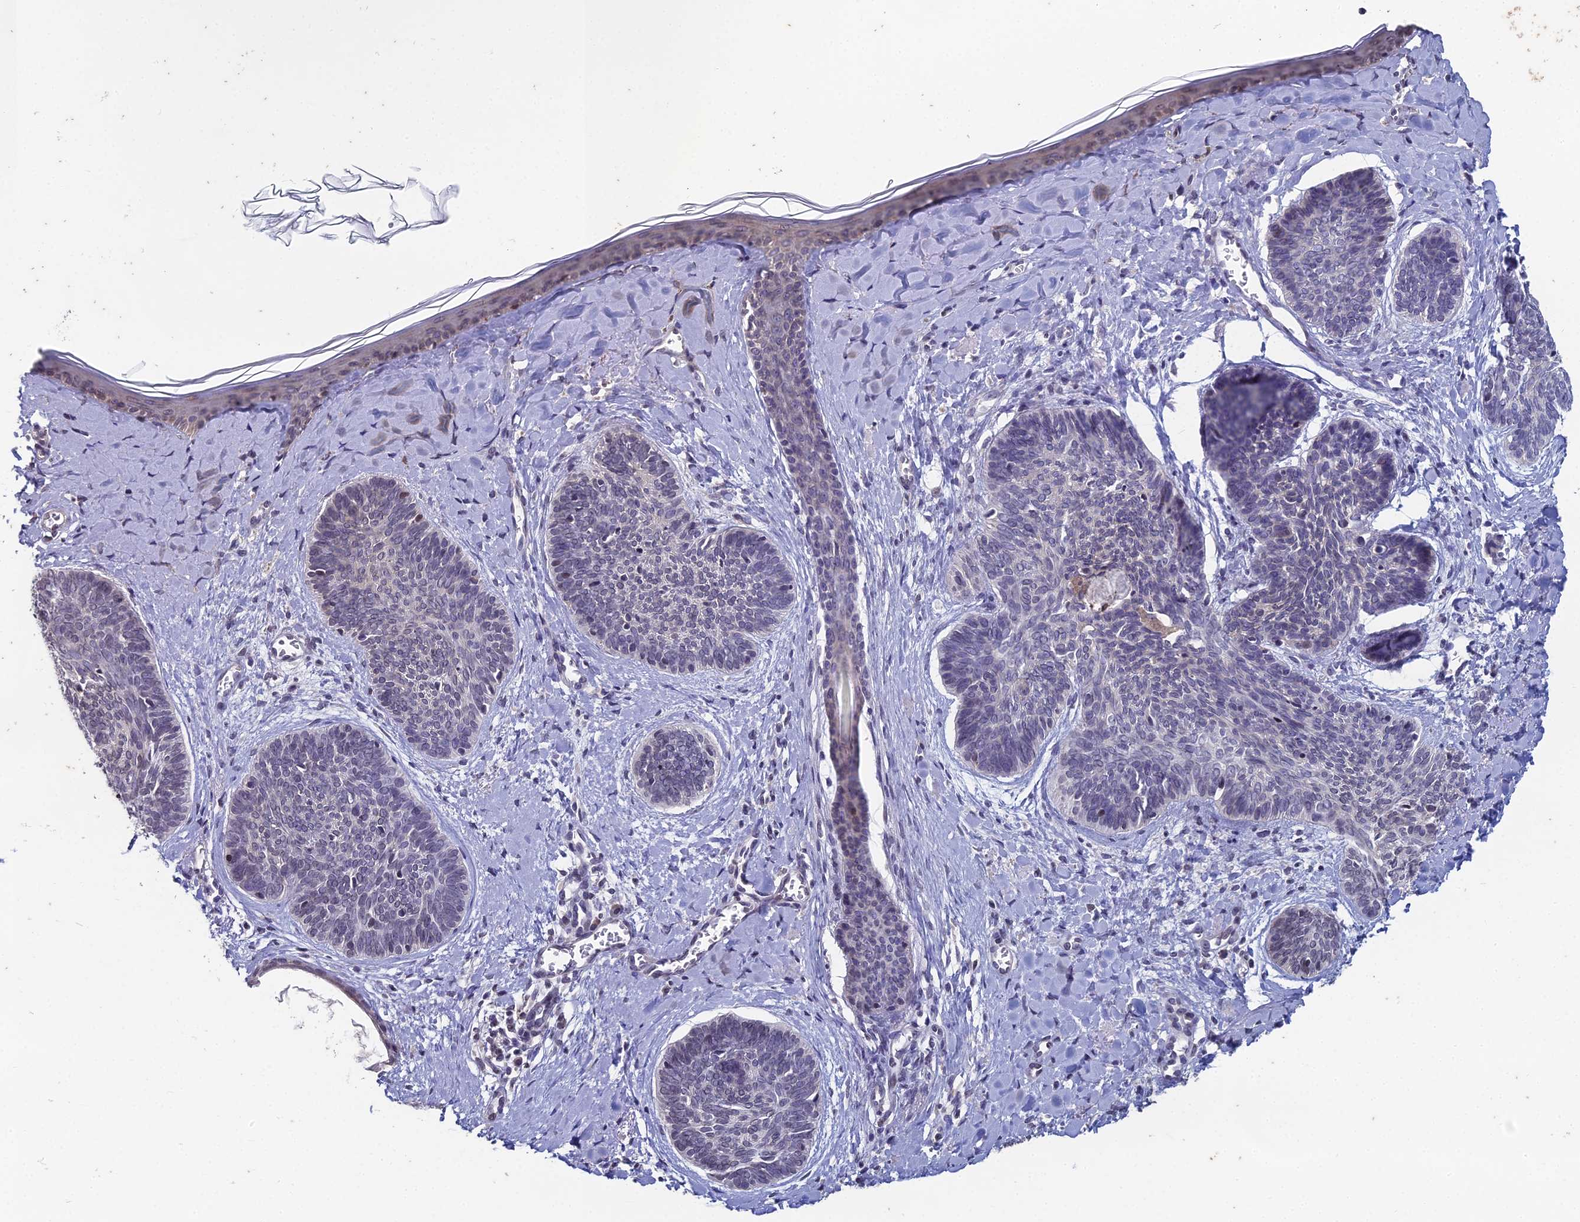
{"staining": {"intensity": "negative", "quantity": "none", "location": "none"}, "tissue": "skin cancer", "cell_type": "Tumor cells", "image_type": "cancer", "snomed": [{"axis": "morphology", "description": "Basal cell carcinoma"}, {"axis": "topography", "description": "Skin"}], "caption": "Protein analysis of skin basal cell carcinoma shows no significant expression in tumor cells.", "gene": "PRR22", "patient": {"sex": "female", "age": 81}}